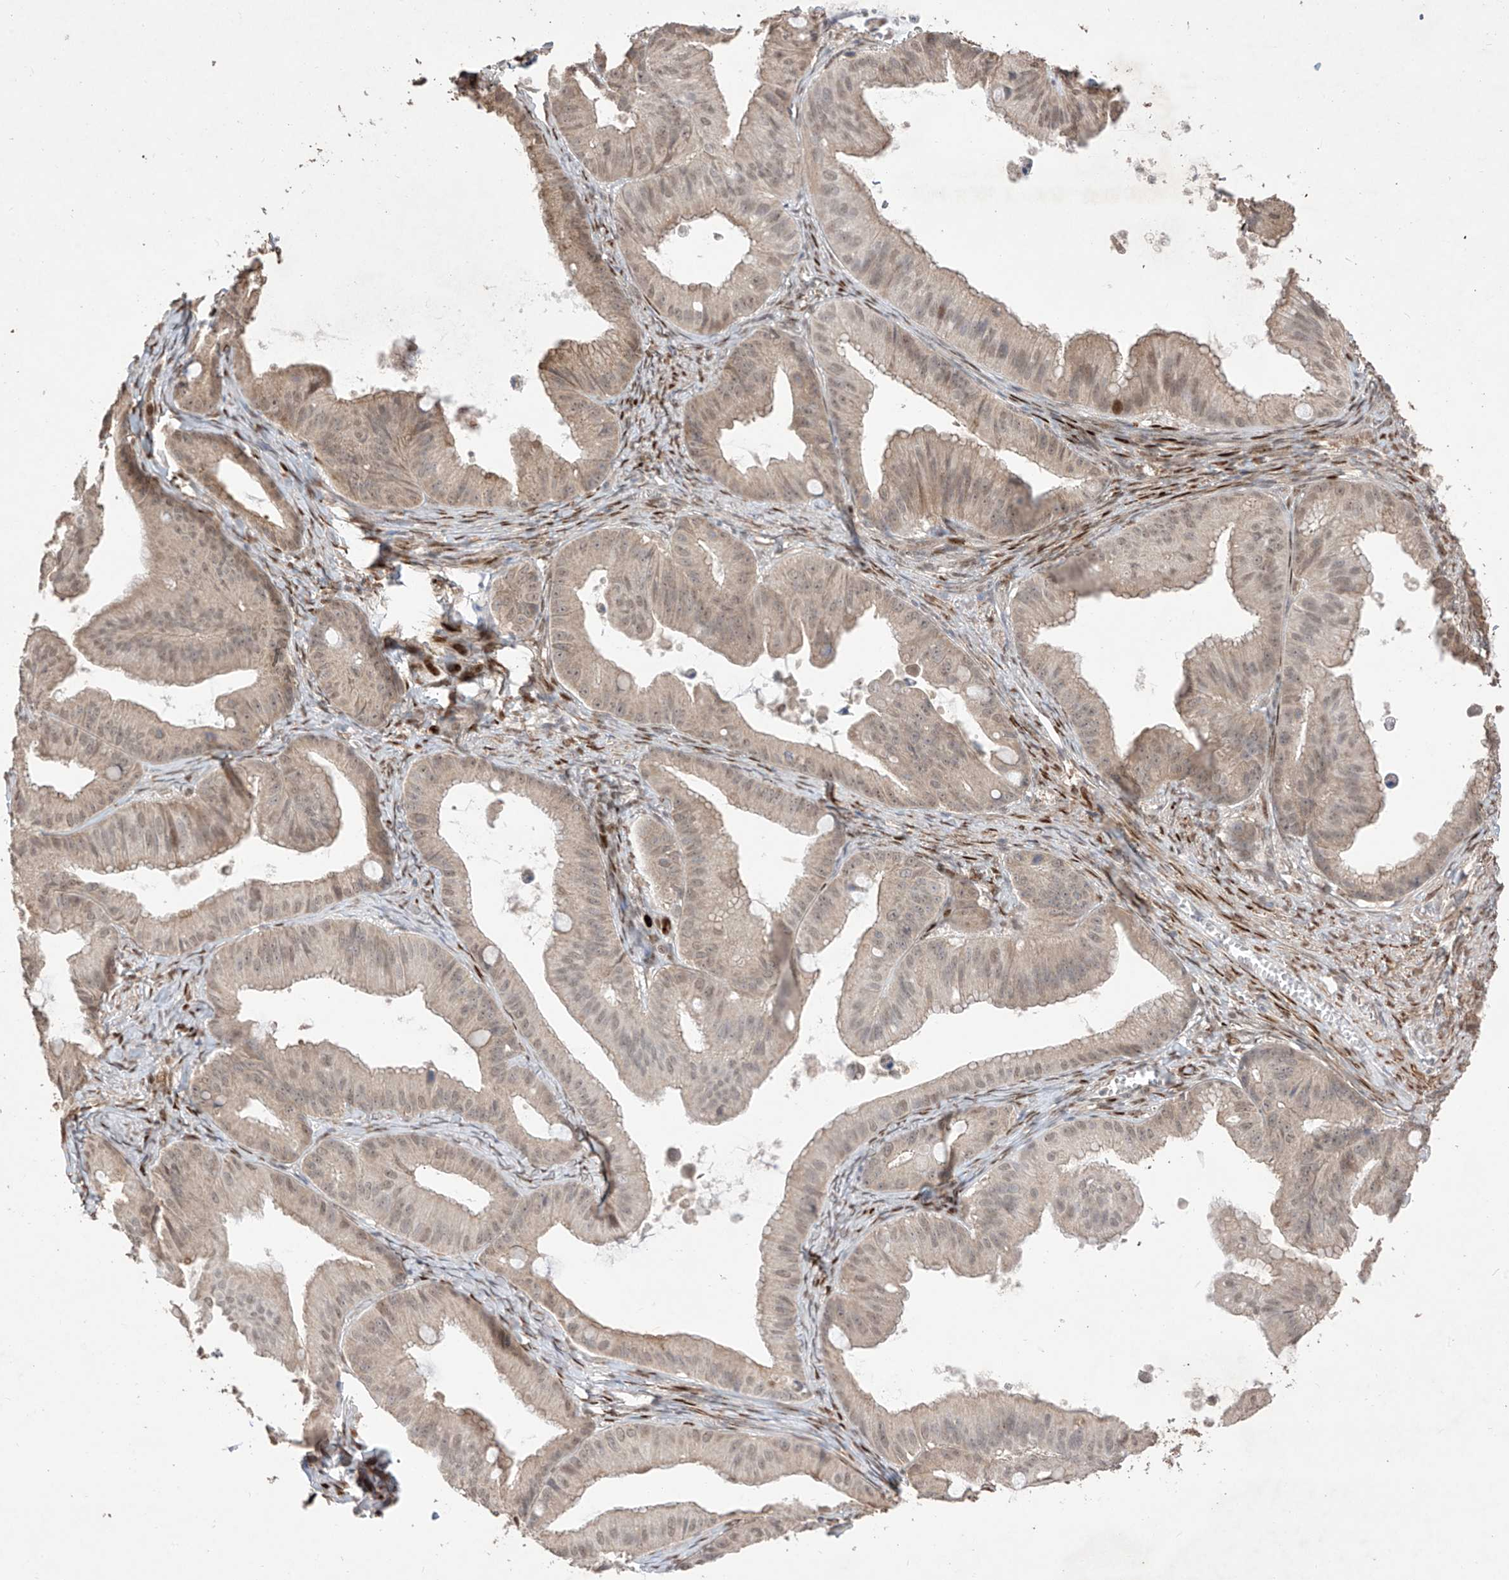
{"staining": {"intensity": "weak", "quantity": "25%-75%", "location": "cytoplasmic/membranous,nuclear"}, "tissue": "ovarian cancer", "cell_type": "Tumor cells", "image_type": "cancer", "snomed": [{"axis": "morphology", "description": "Cystadenocarcinoma, mucinous, NOS"}, {"axis": "topography", "description": "Ovary"}], "caption": "Ovarian mucinous cystadenocarcinoma tissue shows weak cytoplasmic/membranous and nuclear positivity in approximately 25%-75% of tumor cells, visualized by immunohistochemistry.", "gene": "LATS1", "patient": {"sex": "female", "age": 71}}